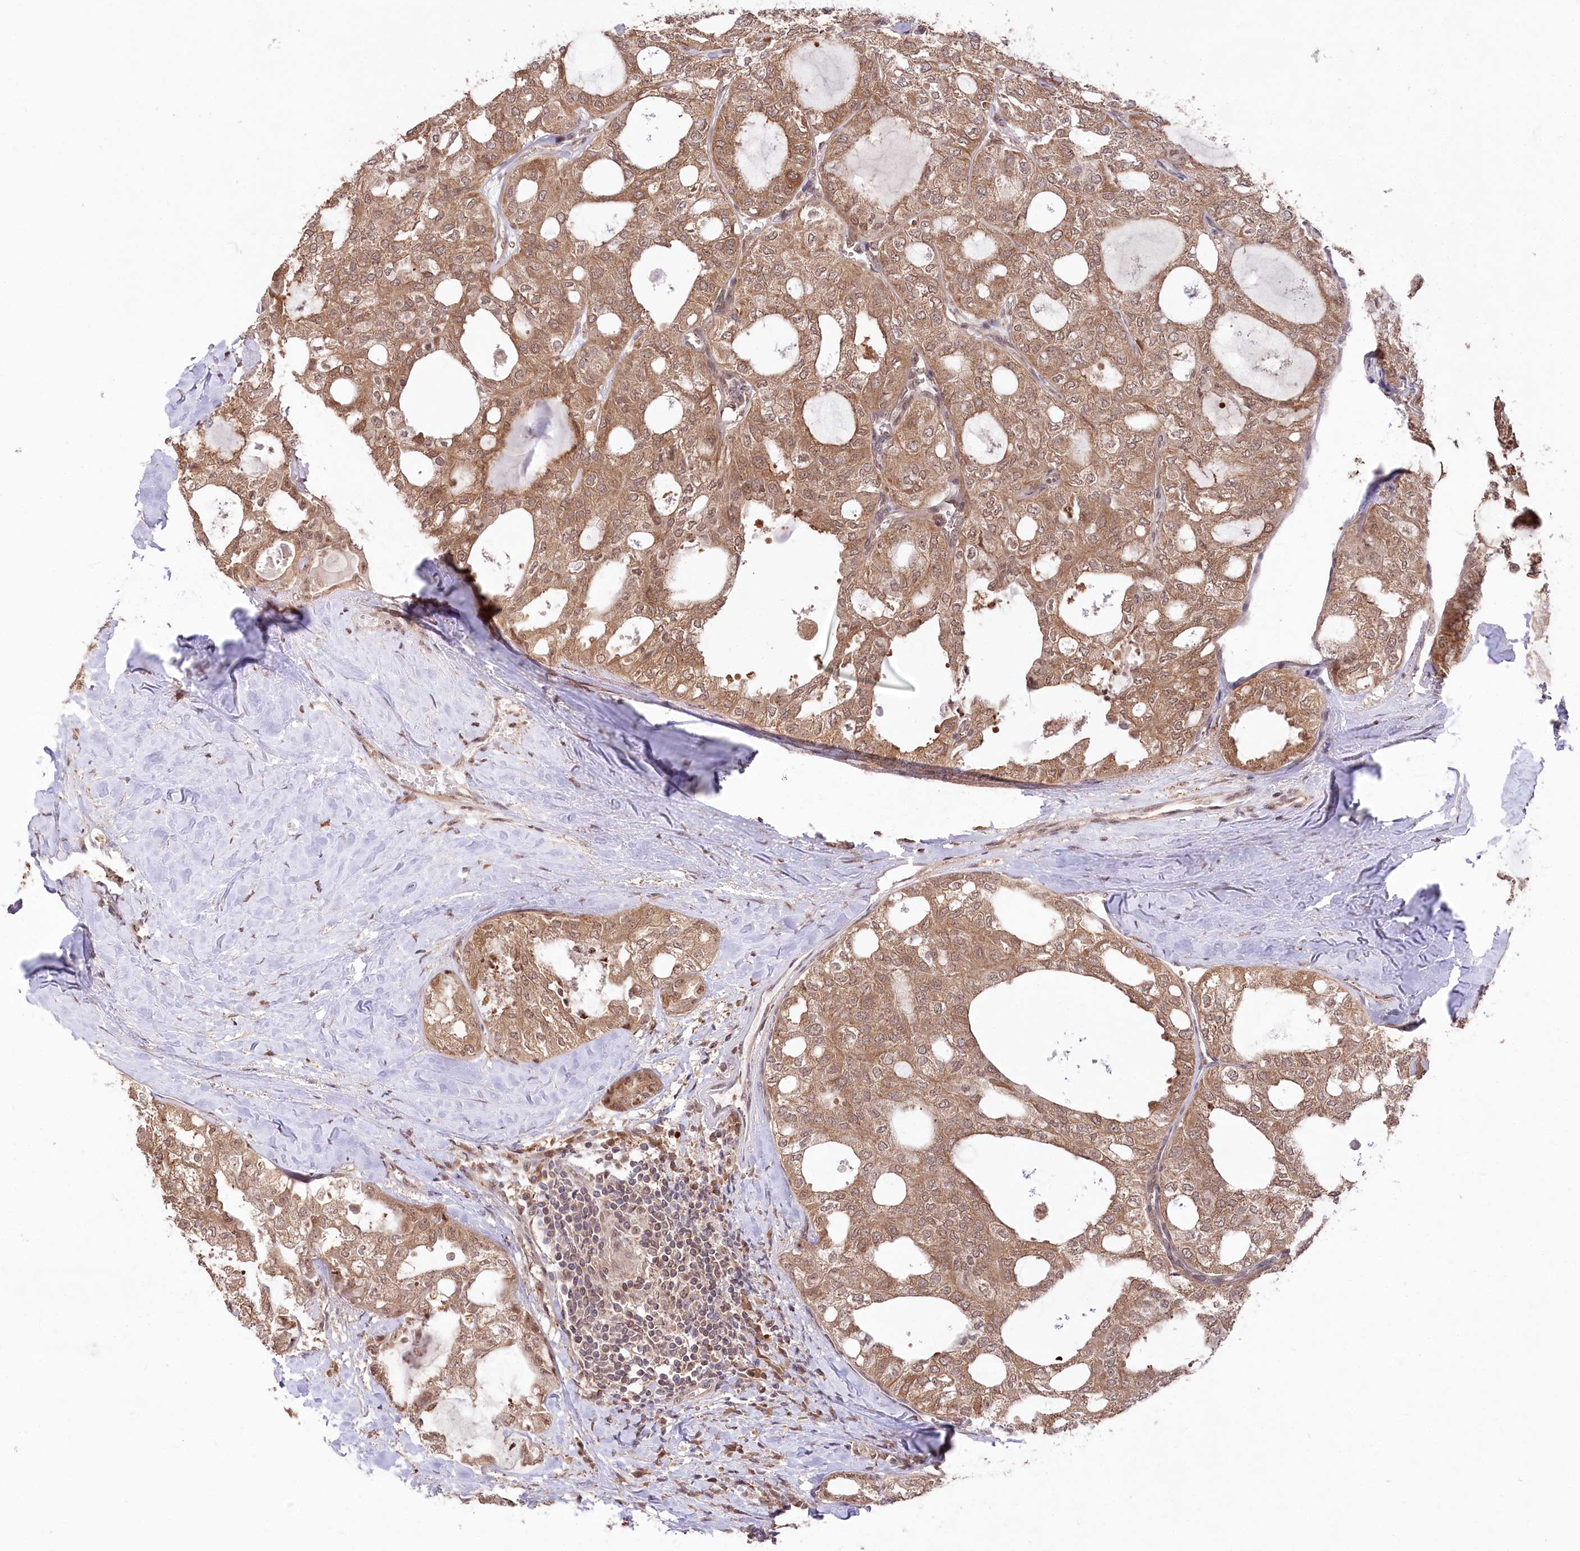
{"staining": {"intensity": "moderate", "quantity": ">75%", "location": "cytoplasmic/membranous"}, "tissue": "thyroid cancer", "cell_type": "Tumor cells", "image_type": "cancer", "snomed": [{"axis": "morphology", "description": "Follicular adenoma carcinoma, NOS"}, {"axis": "topography", "description": "Thyroid gland"}], "caption": "Immunohistochemistry (IHC) (DAB (3,3'-diaminobenzidine)) staining of human follicular adenoma carcinoma (thyroid) displays moderate cytoplasmic/membranous protein staining in about >75% of tumor cells. Using DAB (brown) and hematoxylin (blue) stains, captured at high magnification using brightfield microscopy.", "gene": "CCSER2", "patient": {"sex": "male", "age": 75}}